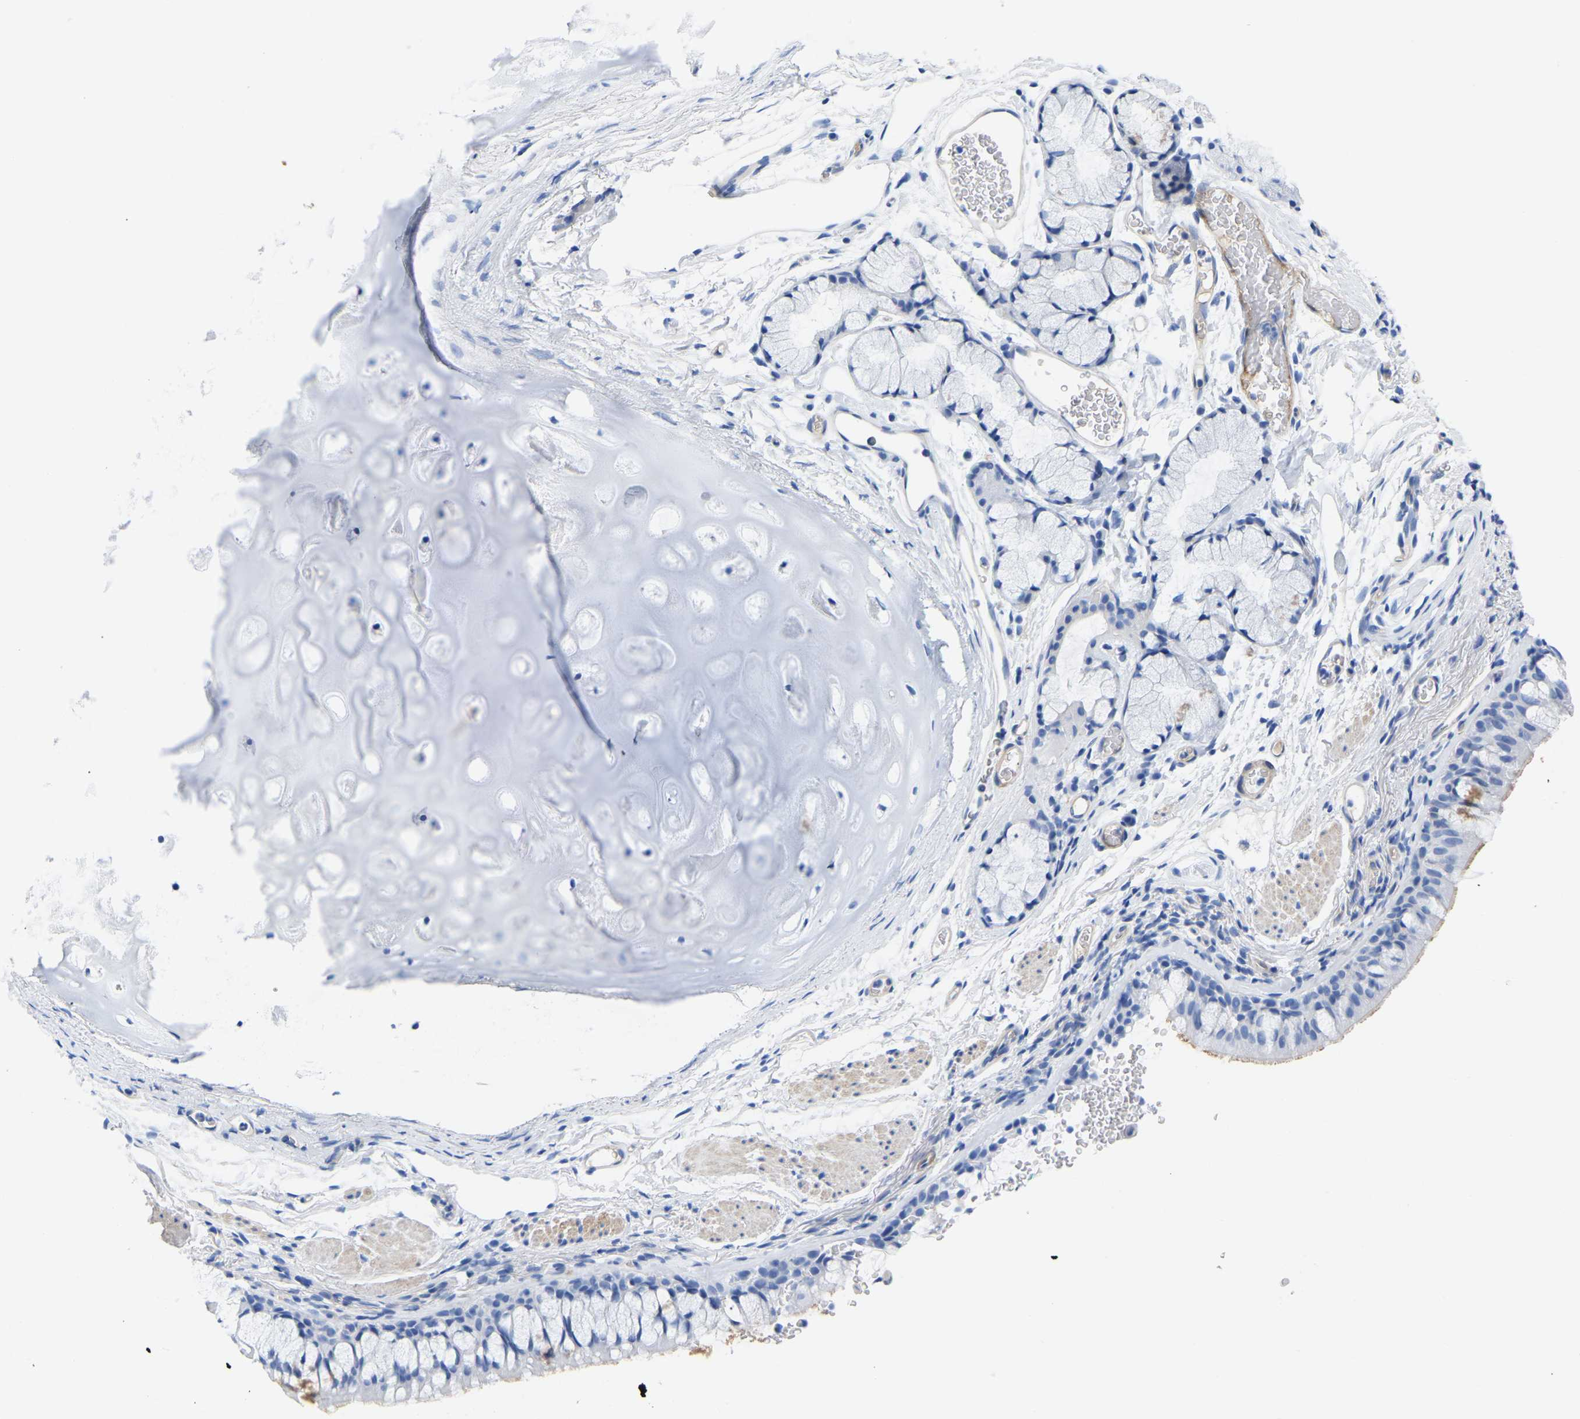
{"staining": {"intensity": "moderate", "quantity": "25%-75%", "location": "cytoplasmic/membranous"}, "tissue": "bronchus", "cell_type": "Respiratory epithelial cells", "image_type": "normal", "snomed": [{"axis": "morphology", "description": "Normal tissue, NOS"}, {"axis": "topography", "description": "Cartilage tissue"}, {"axis": "topography", "description": "Bronchus"}], "caption": "Immunohistochemistry (IHC) of normal human bronchus displays medium levels of moderate cytoplasmic/membranous expression in approximately 25%-75% of respiratory epithelial cells.", "gene": "UPK3A", "patient": {"sex": "female", "age": 53}}